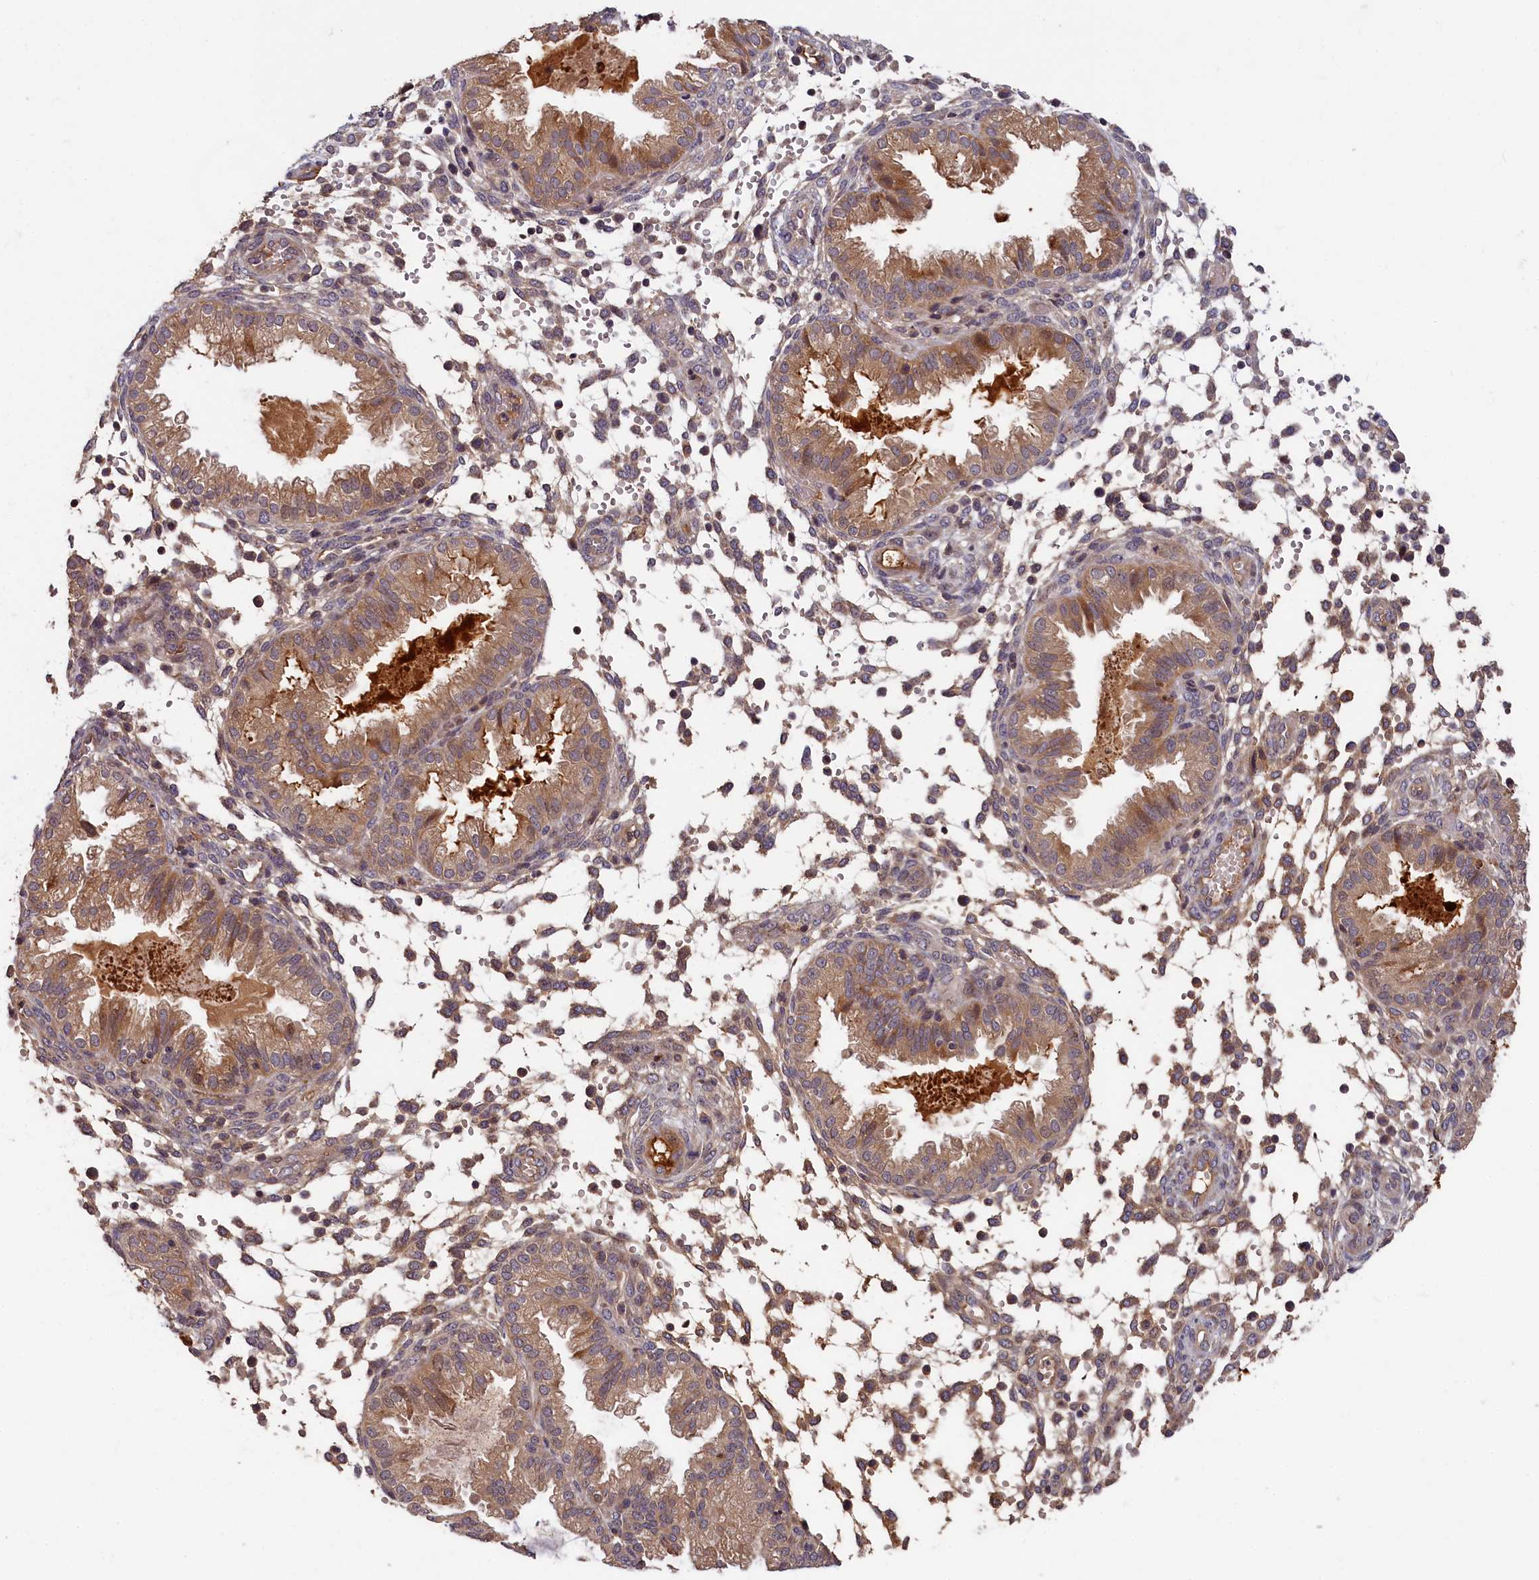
{"staining": {"intensity": "moderate", "quantity": "<25%", "location": "cytoplasmic/membranous"}, "tissue": "endometrium", "cell_type": "Cells in endometrial stroma", "image_type": "normal", "snomed": [{"axis": "morphology", "description": "Normal tissue, NOS"}, {"axis": "topography", "description": "Endometrium"}], "caption": "Endometrium stained with DAB immunohistochemistry reveals low levels of moderate cytoplasmic/membranous expression in approximately <25% of cells in endometrial stroma. The protein of interest is shown in brown color, while the nuclei are stained blue.", "gene": "ITIH1", "patient": {"sex": "female", "age": 33}}